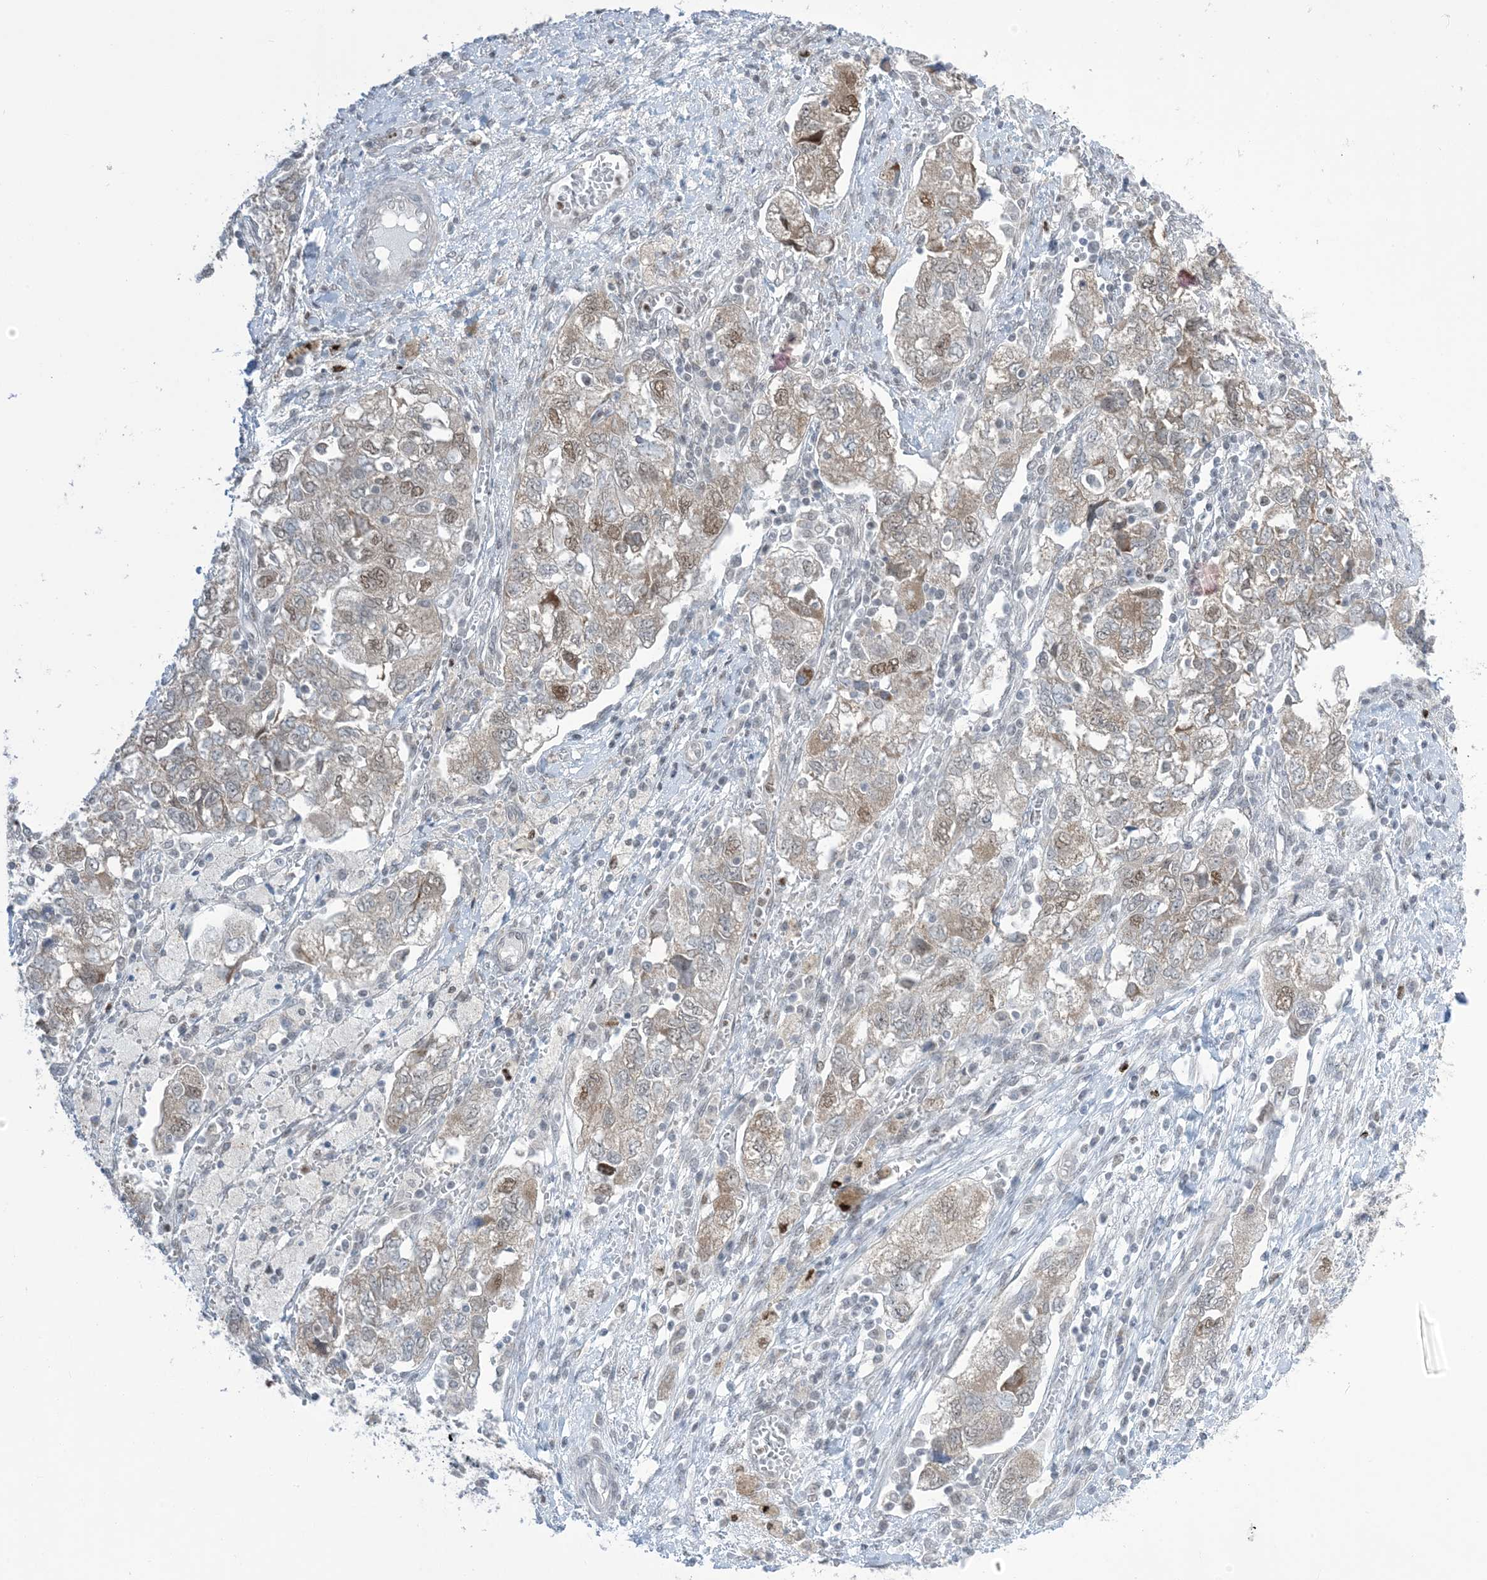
{"staining": {"intensity": "moderate", "quantity": "<25%", "location": "cytoplasmic/membranous,nuclear"}, "tissue": "ovarian cancer", "cell_type": "Tumor cells", "image_type": "cancer", "snomed": [{"axis": "morphology", "description": "Carcinoma, NOS"}, {"axis": "morphology", "description": "Cystadenocarcinoma, serous, NOS"}, {"axis": "topography", "description": "Ovary"}], "caption": "Immunohistochemistry (IHC) staining of serous cystadenocarcinoma (ovarian), which displays low levels of moderate cytoplasmic/membranous and nuclear staining in about <25% of tumor cells indicating moderate cytoplasmic/membranous and nuclear protein staining. The staining was performed using DAB (brown) for protein detection and nuclei were counterstained in hematoxylin (blue).", "gene": "TFPT", "patient": {"sex": "female", "age": 69}}